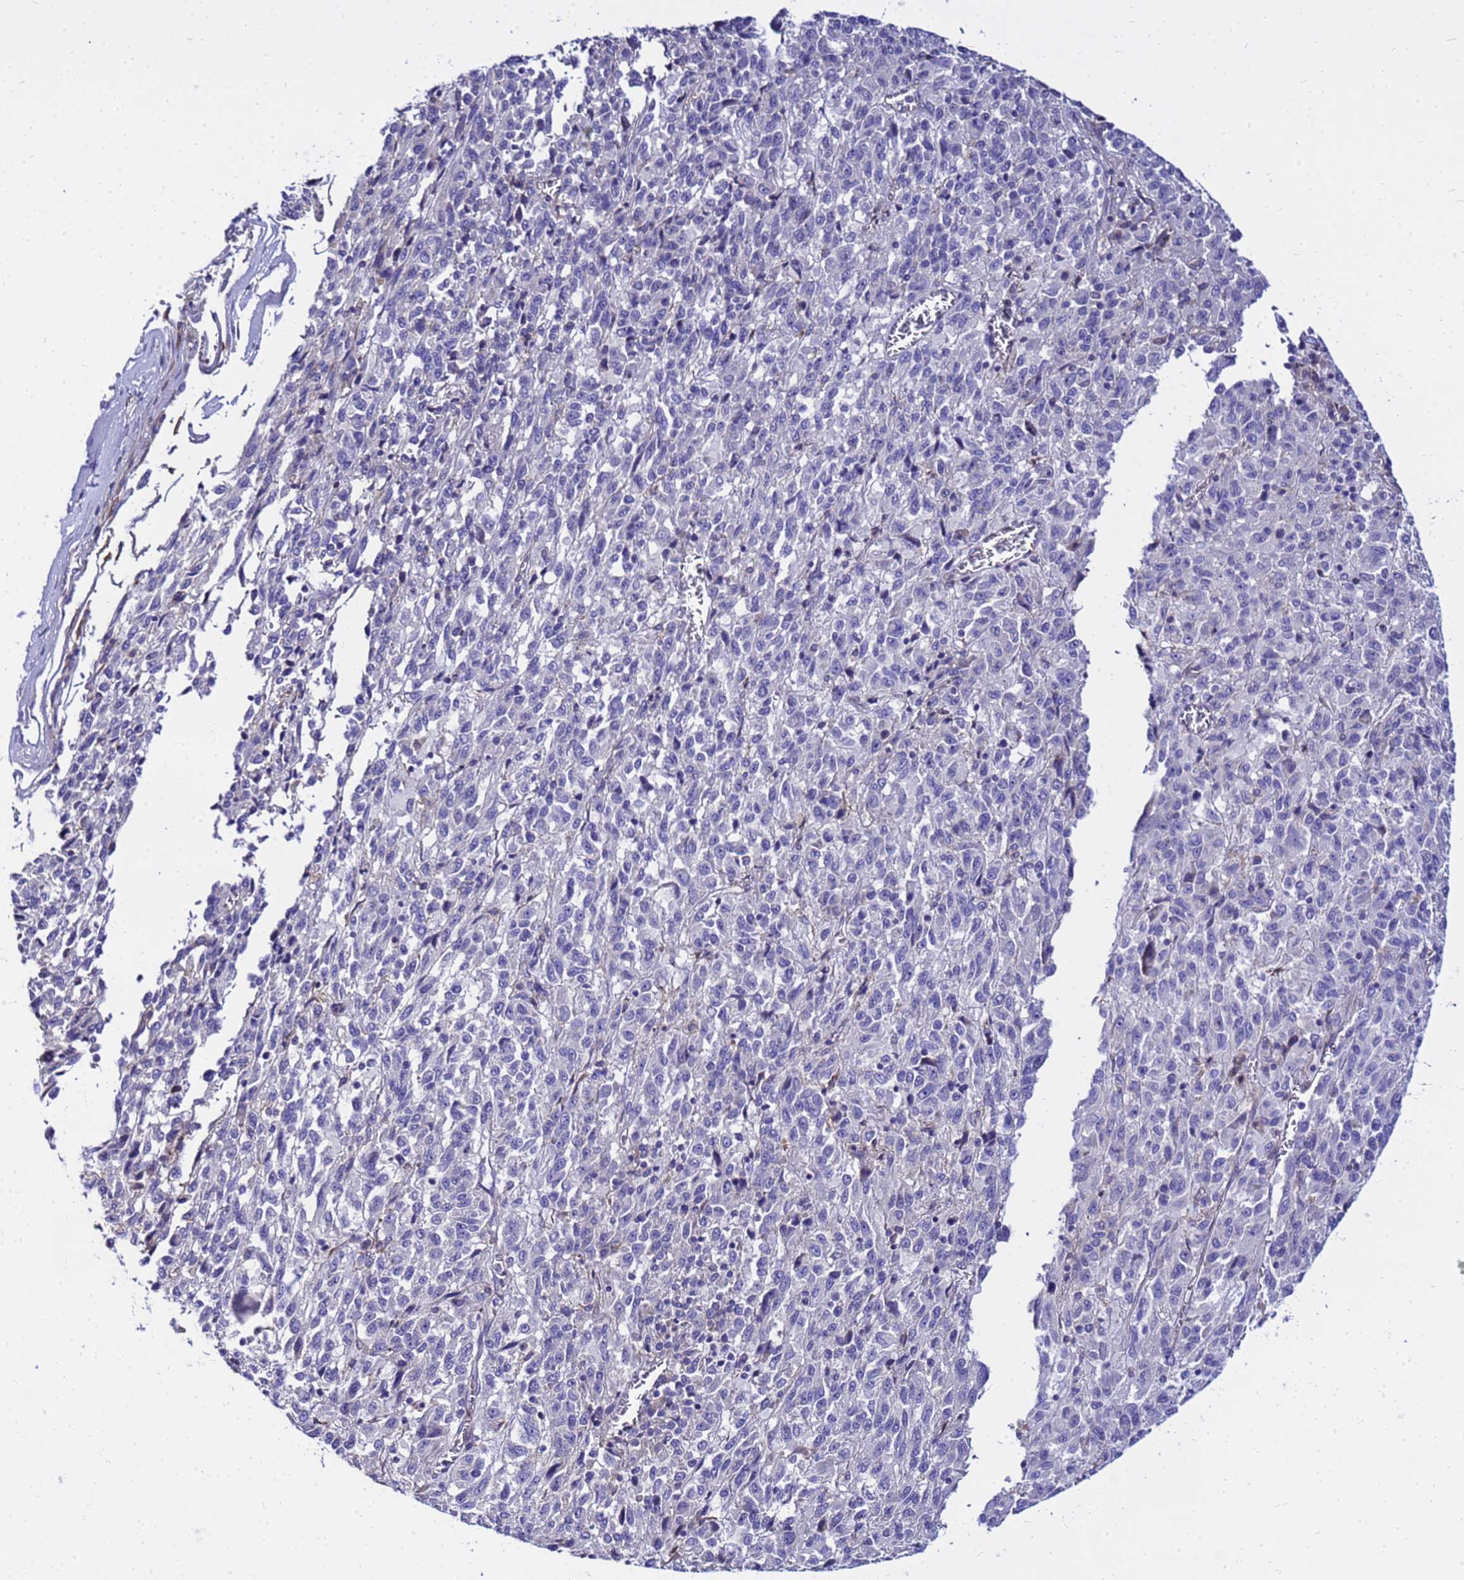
{"staining": {"intensity": "negative", "quantity": "none", "location": "none"}, "tissue": "melanoma", "cell_type": "Tumor cells", "image_type": "cancer", "snomed": [{"axis": "morphology", "description": "Malignant melanoma, Metastatic site"}, {"axis": "topography", "description": "Lung"}], "caption": "DAB (3,3'-diaminobenzidine) immunohistochemical staining of melanoma displays no significant positivity in tumor cells.", "gene": "HERC5", "patient": {"sex": "male", "age": 64}}